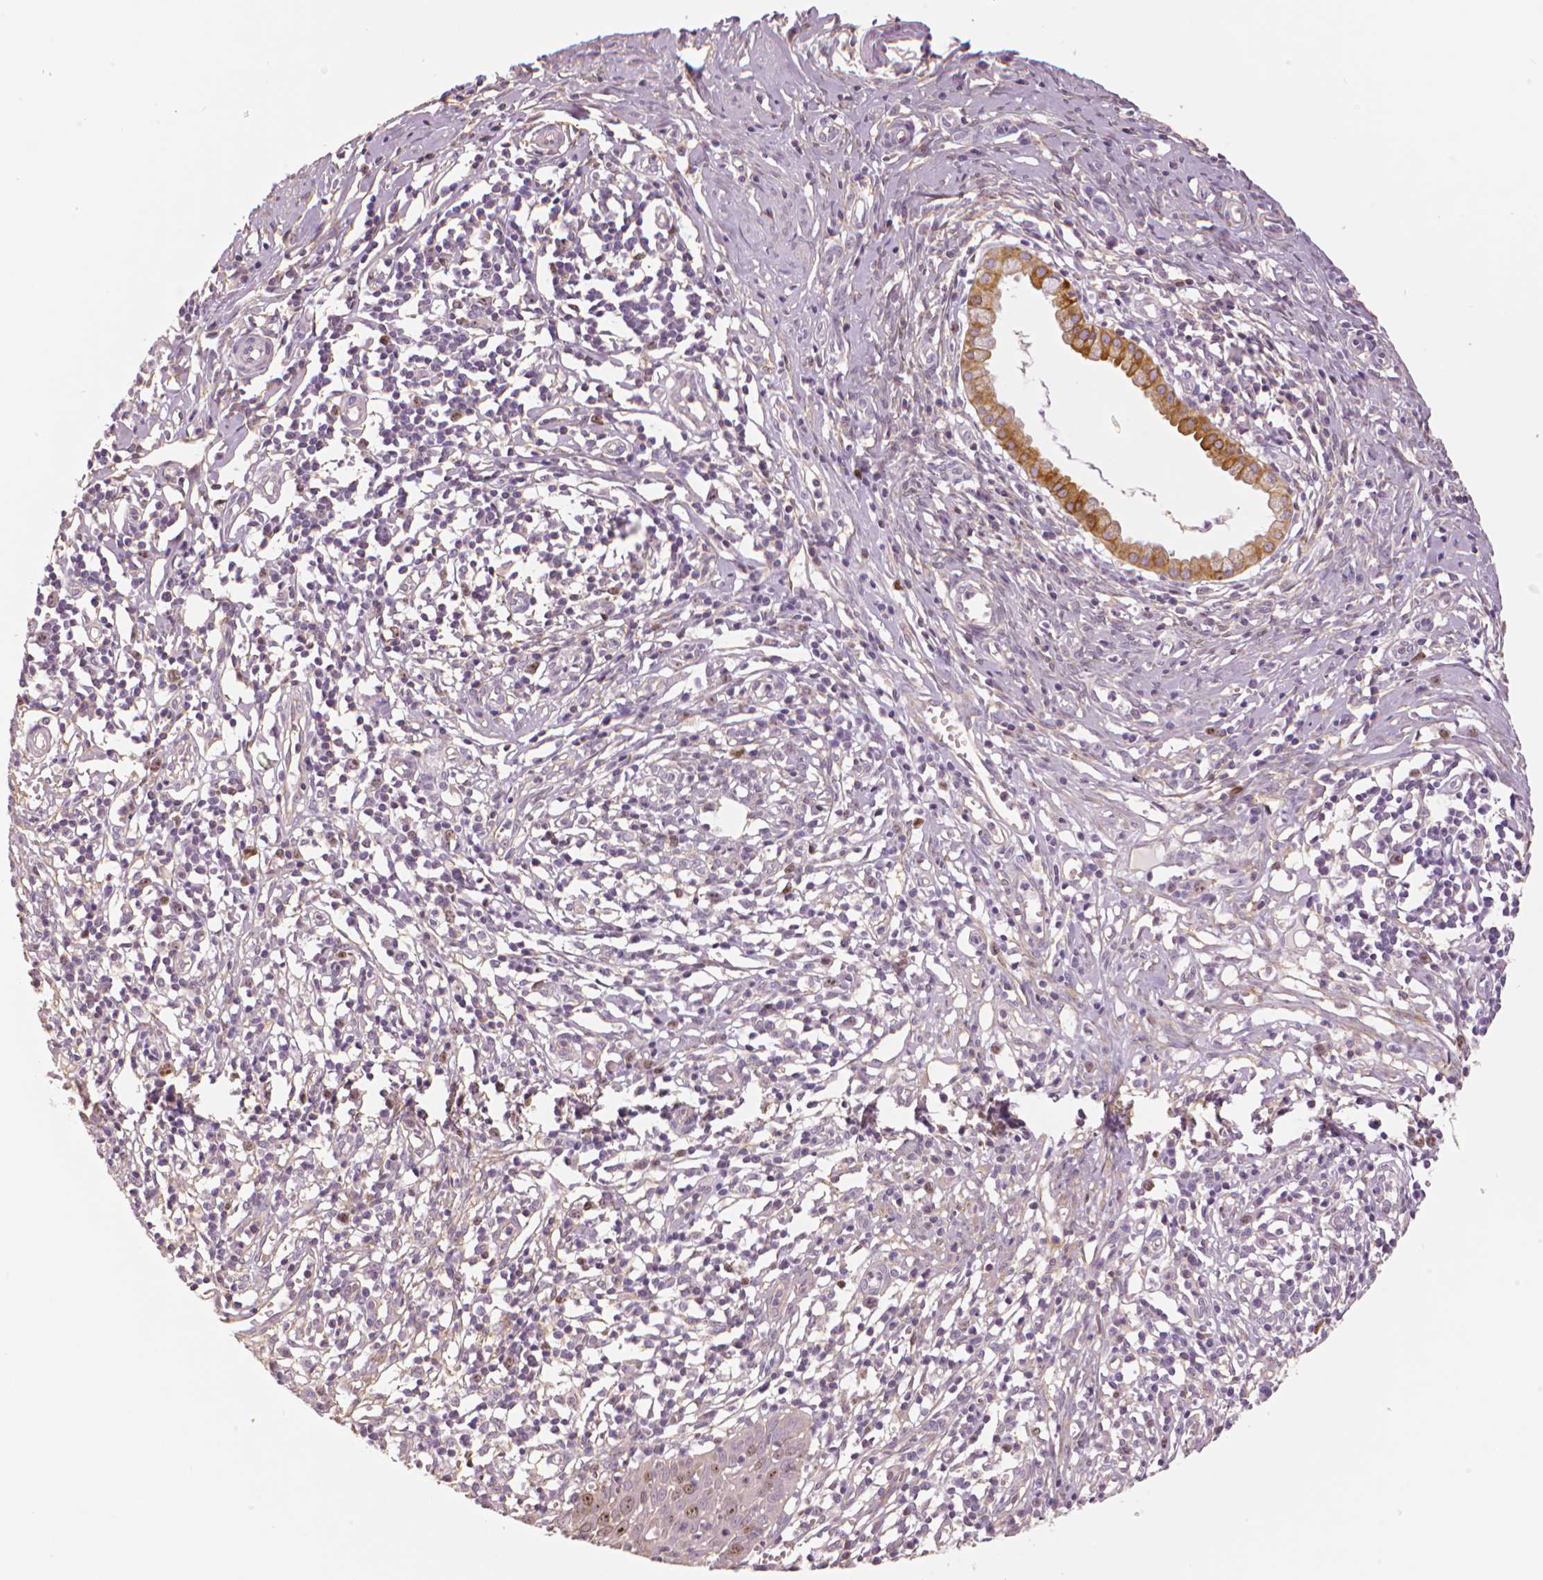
{"staining": {"intensity": "moderate", "quantity": ">75%", "location": "cytoplasmic/membranous"}, "tissue": "cervical cancer", "cell_type": "Tumor cells", "image_type": "cancer", "snomed": [{"axis": "morphology", "description": "Squamous cell carcinoma, NOS"}, {"axis": "topography", "description": "Cervix"}], "caption": "Cervical cancer stained for a protein (brown) demonstrates moderate cytoplasmic/membranous positive staining in about >75% of tumor cells.", "gene": "MKI67", "patient": {"sex": "female", "age": 63}}